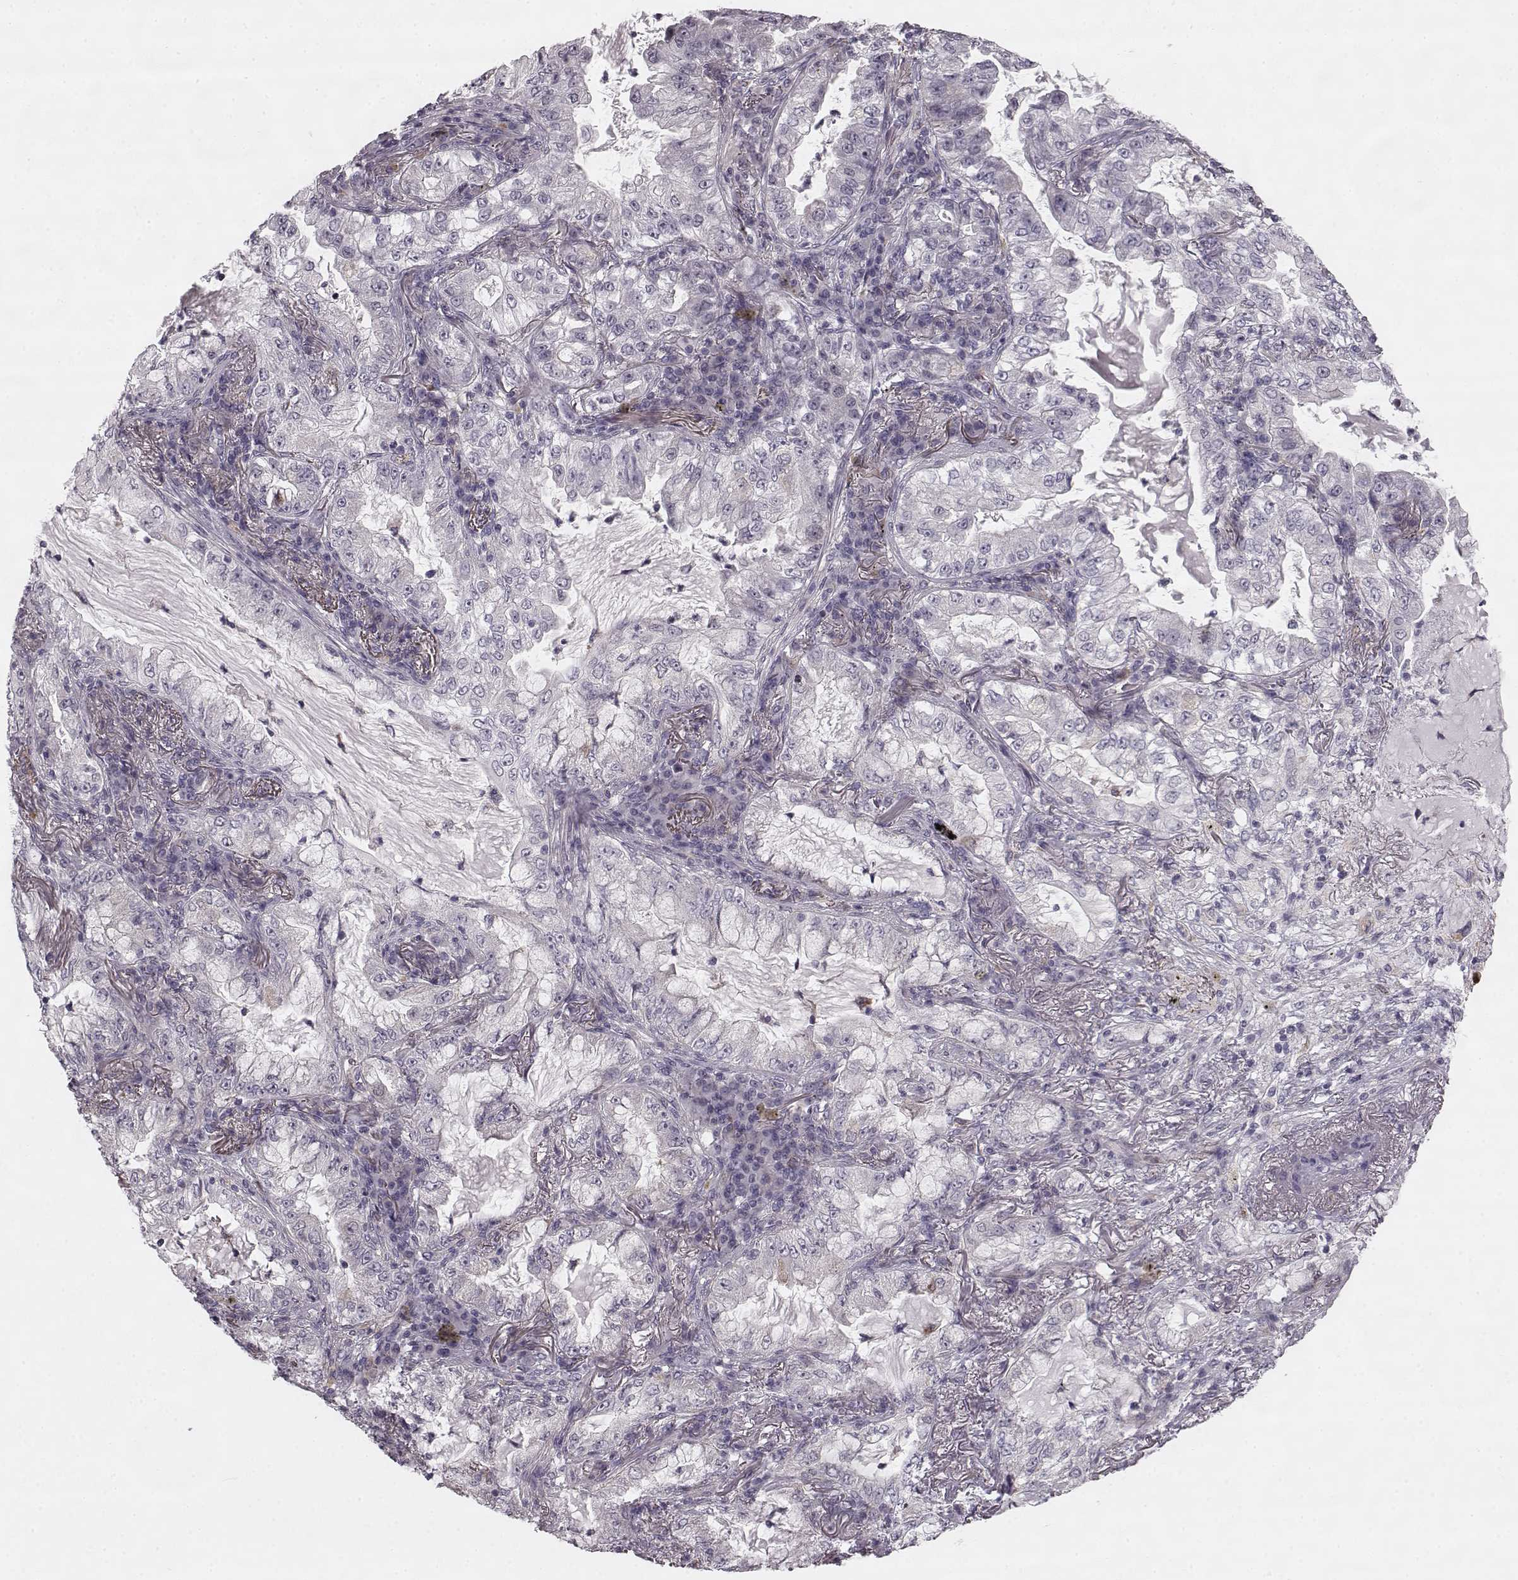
{"staining": {"intensity": "negative", "quantity": "none", "location": "none"}, "tissue": "lung cancer", "cell_type": "Tumor cells", "image_type": "cancer", "snomed": [{"axis": "morphology", "description": "Adenocarcinoma, NOS"}, {"axis": "topography", "description": "Lung"}], "caption": "This is an immunohistochemistry micrograph of human lung adenocarcinoma. There is no staining in tumor cells.", "gene": "HMMR", "patient": {"sex": "female", "age": 73}}